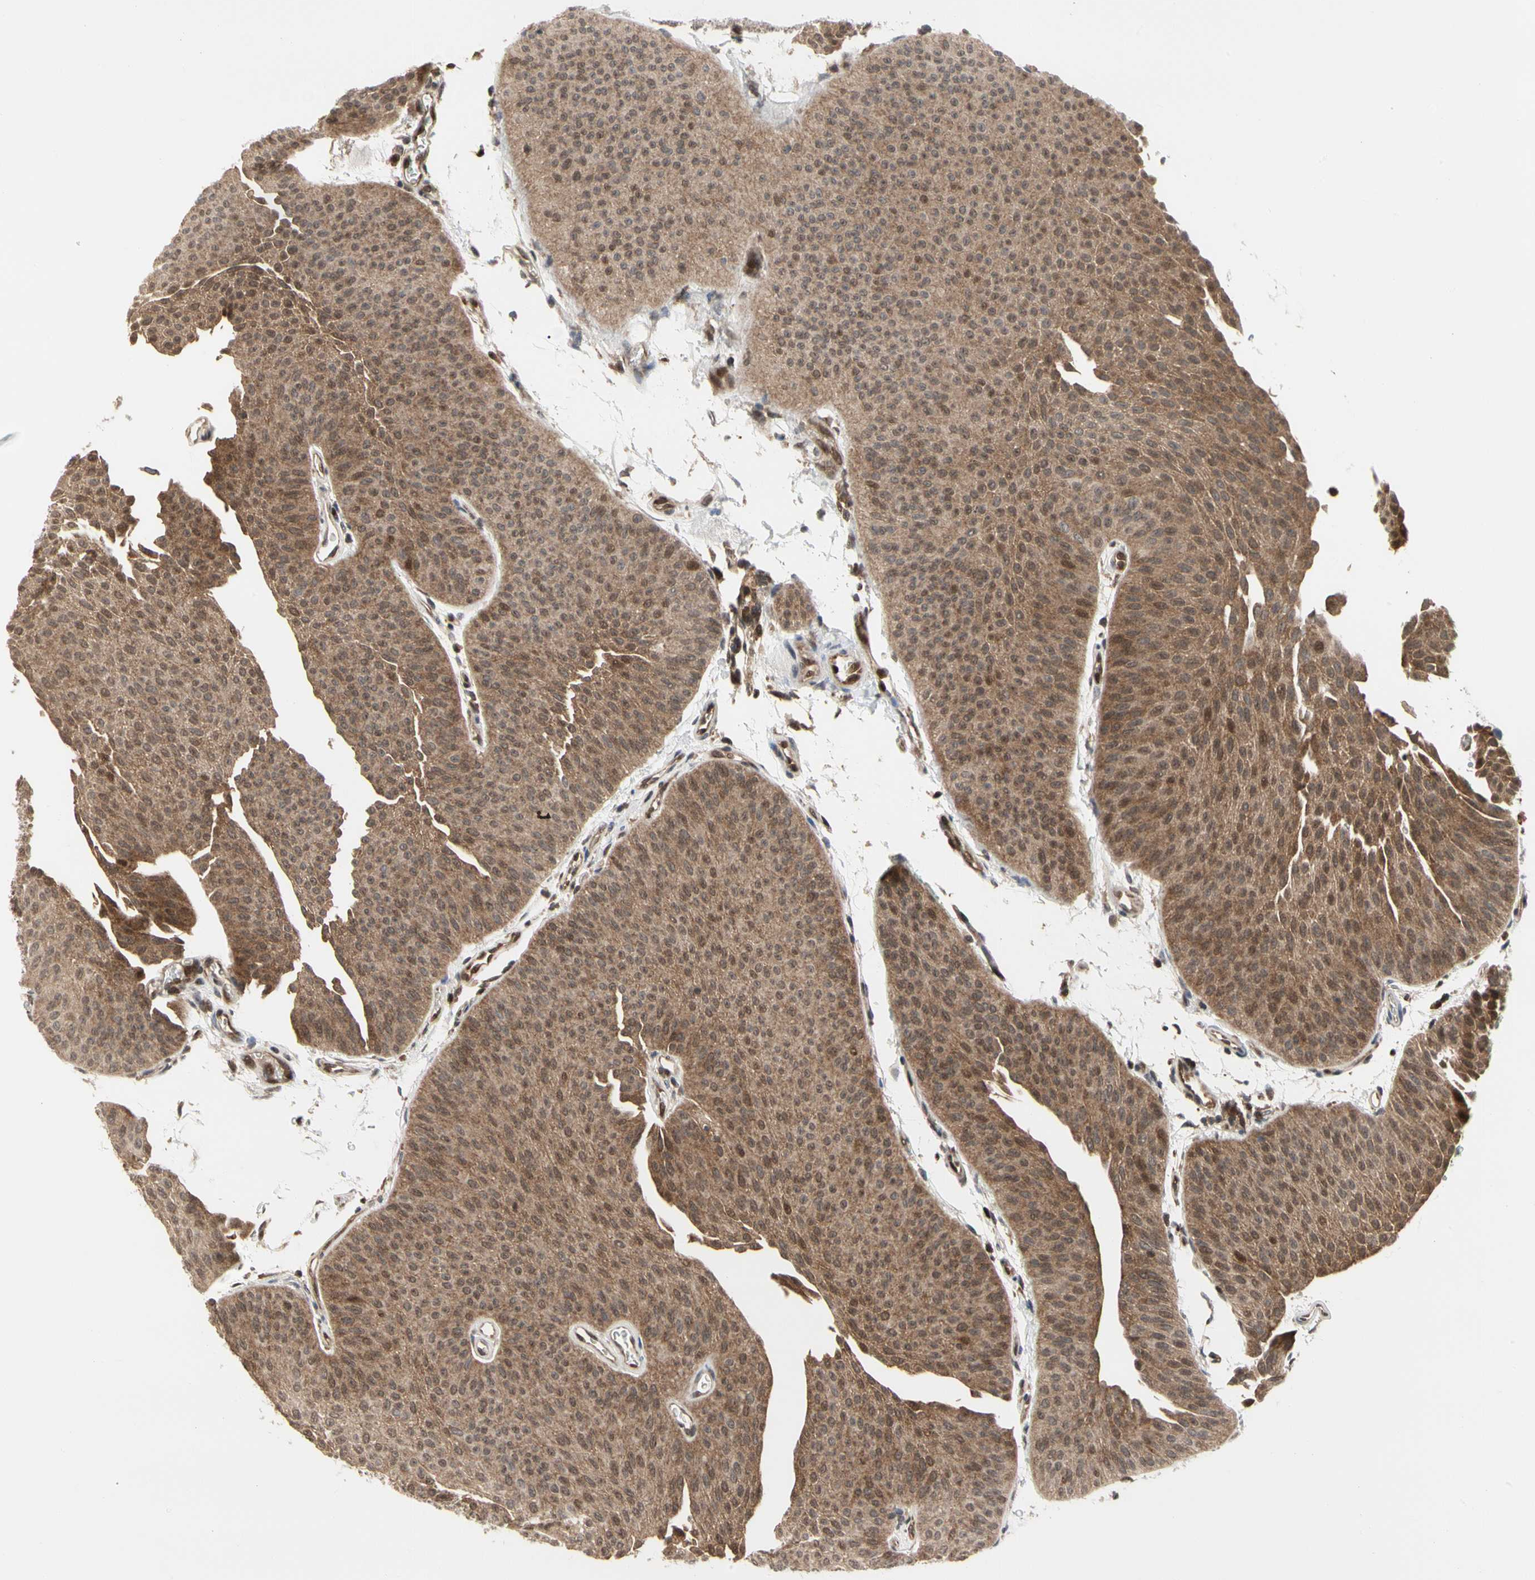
{"staining": {"intensity": "moderate", "quantity": ">75%", "location": "cytoplasmic/membranous,nuclear"}, "tissue": "urothelial cancer", "cell_type": "Tumor cells", "image_type": "cancer", "snomed": [{"axis": "morphology", "description": "Urothelial carcinoma, Low grade"}, {"axis": "topography", "description": "Urinary bladder"}], "caption": "Brown immunohistochemical staining in urothelial carcinoma (low-grade) displays moderate cytoplasmic/membranous and nuclear expression in approximately >75% of tumor cells.", "gene": "CDK5", "patient": {"sex": "female", "age": 60}}